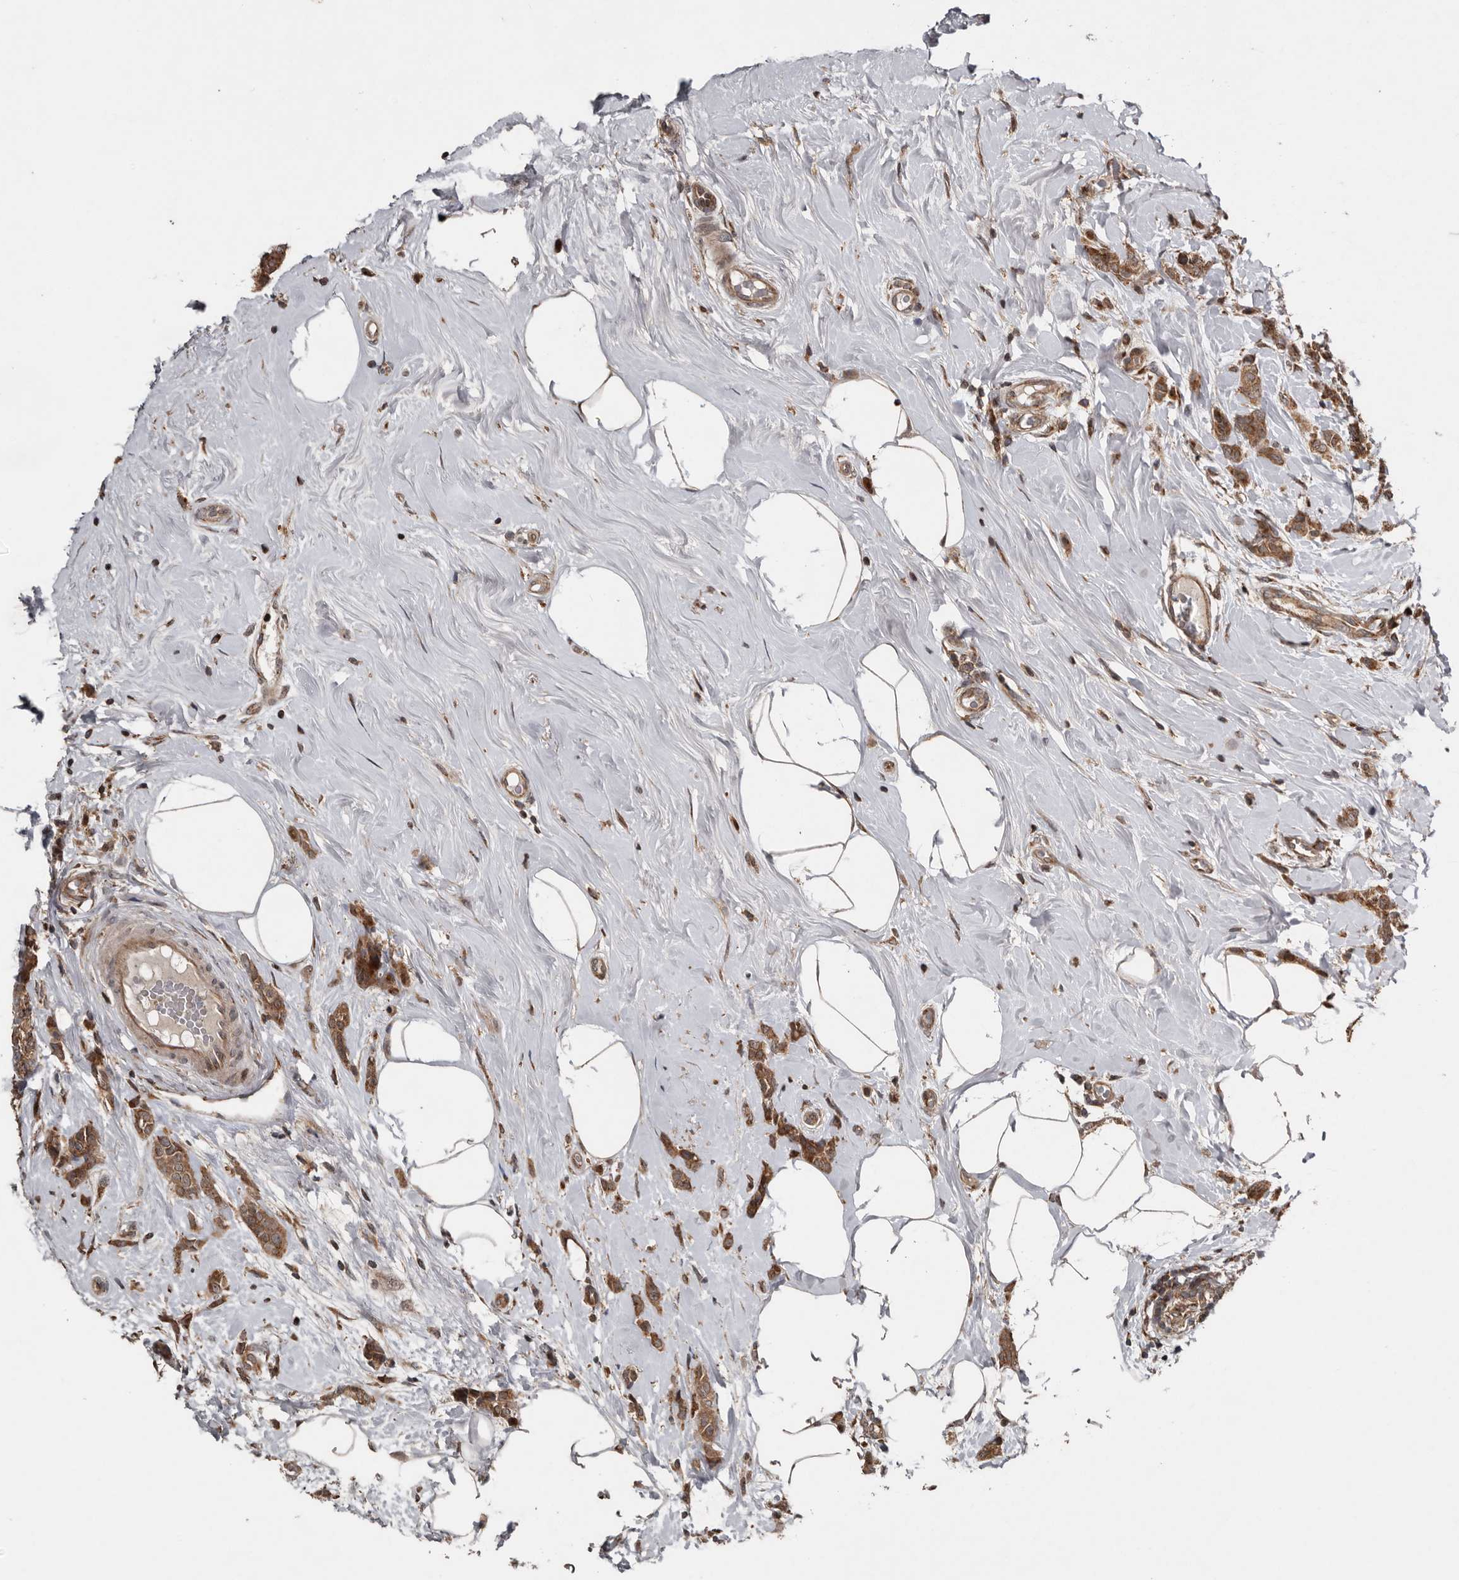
{"staining": {"intensity": "strong", "quantity": ">75%", "location": "cytoplasmic/membranous"}, "tissue": "breast cancer", "cell_type": "Tumor cells", "image_type": "cancer", "snomed": [{"axis": "morphology", "description": "Lobular carcinoma, in situ"}, {"axis": "morphology", "description": "Lobular carcinoma"}, {"axis": "topography", "description": "Breast"}], "caption": "High-magnification brightfield microscopy of breast cancer (lobular carcinoma in situ) stained with DAB (brown) and counterstained with hematoxylin (blue). tumor cells exhibit strong cytoplasmic/membranous staining is present in about>75% of cells.", "gene": "CCDC190", "patient": {"sex": "female", "age": 41}}